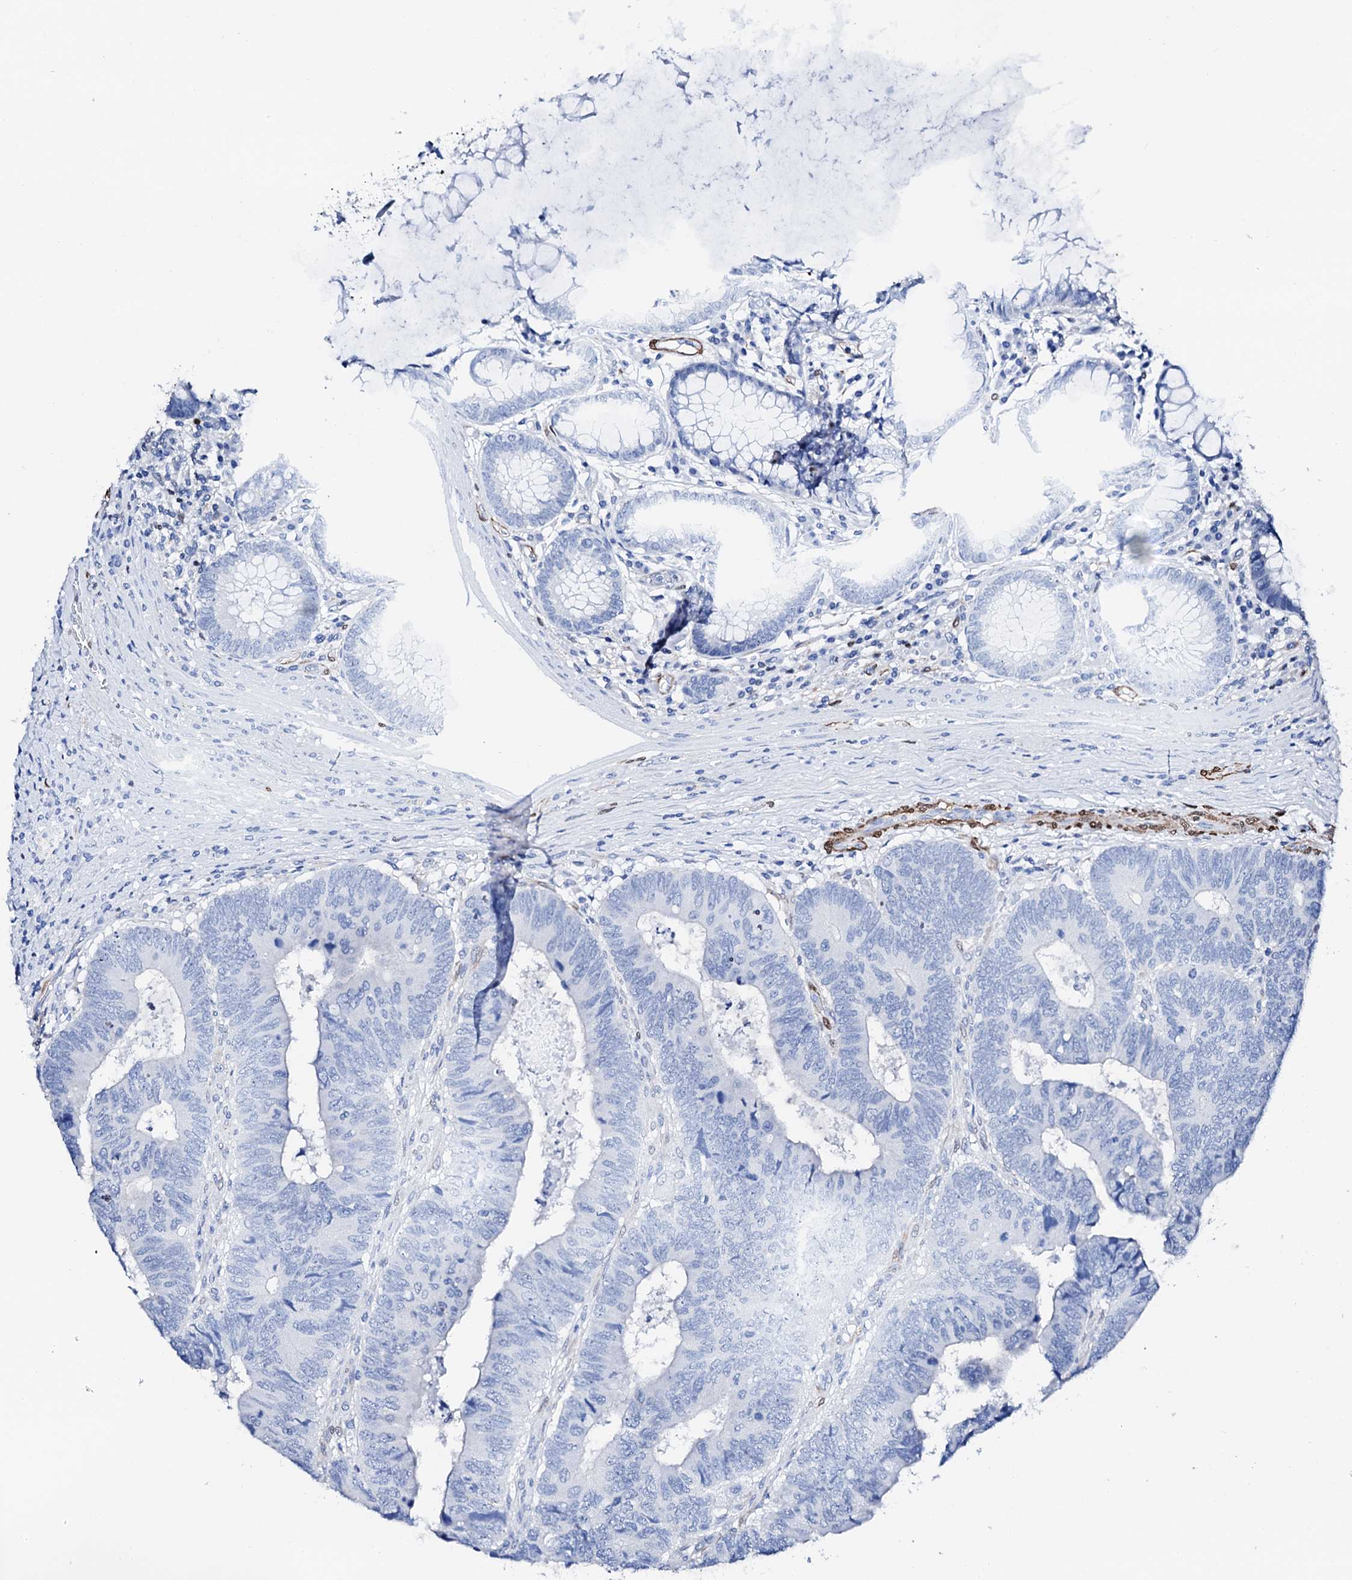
{"staining": {"intensity": "negative", "quantity": "none", "location": "none"}, "tissue": "colorectal cancer", "cell_type": "Tumor cells", "image_type": "cancer", "snomed": [{"axis": "morphology", "description": "Adenocarcinoma, NOS"}, {"axis": "topography", "description": "Colon"}], "caption": "Immunohistochemistry (IHC) image of human colorectal cancer (adenocarcinoma) stained for a protein (brown), which shows no positivity in tumor cells.", "gene": "NRIP2", "patient": {"sex": "female", "age": 67}}